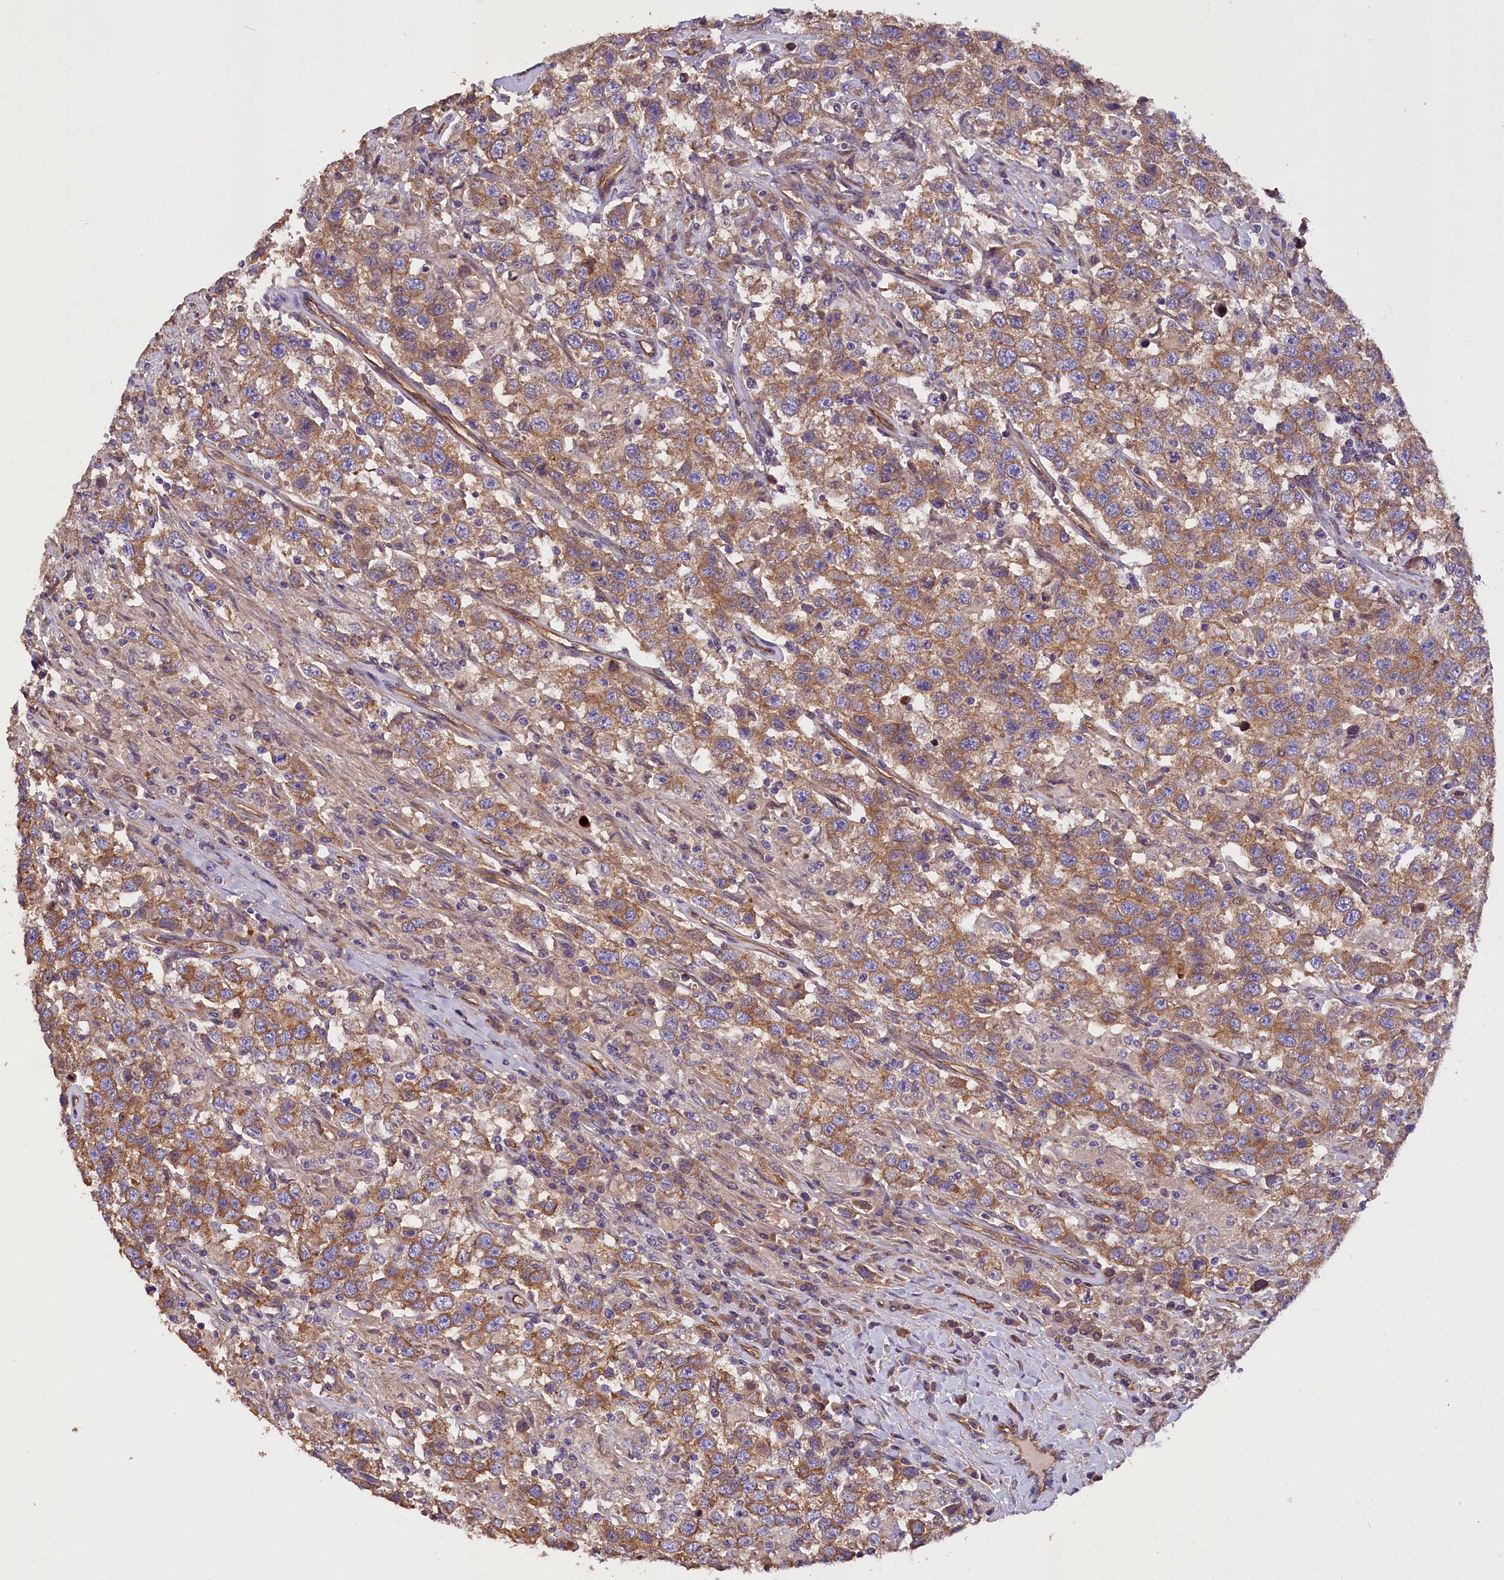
{"staining": {"intensity": "moderate", "quantity": ">75%", "location": "cytoplasmic/membranous"}, "tissue": "testis cancer", "cell_type": "Tumor cells", "image_type": "cancer", "snomed": [{"axis": "morphology", "description": "Seminoma, NOS"}, {"axis": "topography", "description": "Testis"}], "caption": "Human testis seminoma stained with a brown dye displays moderate cytoplasmic/membranous positive positivity in about >75% of tumor cells.", "gene": "ERMARD", "patient": {"sex": "male", "age": 41}}